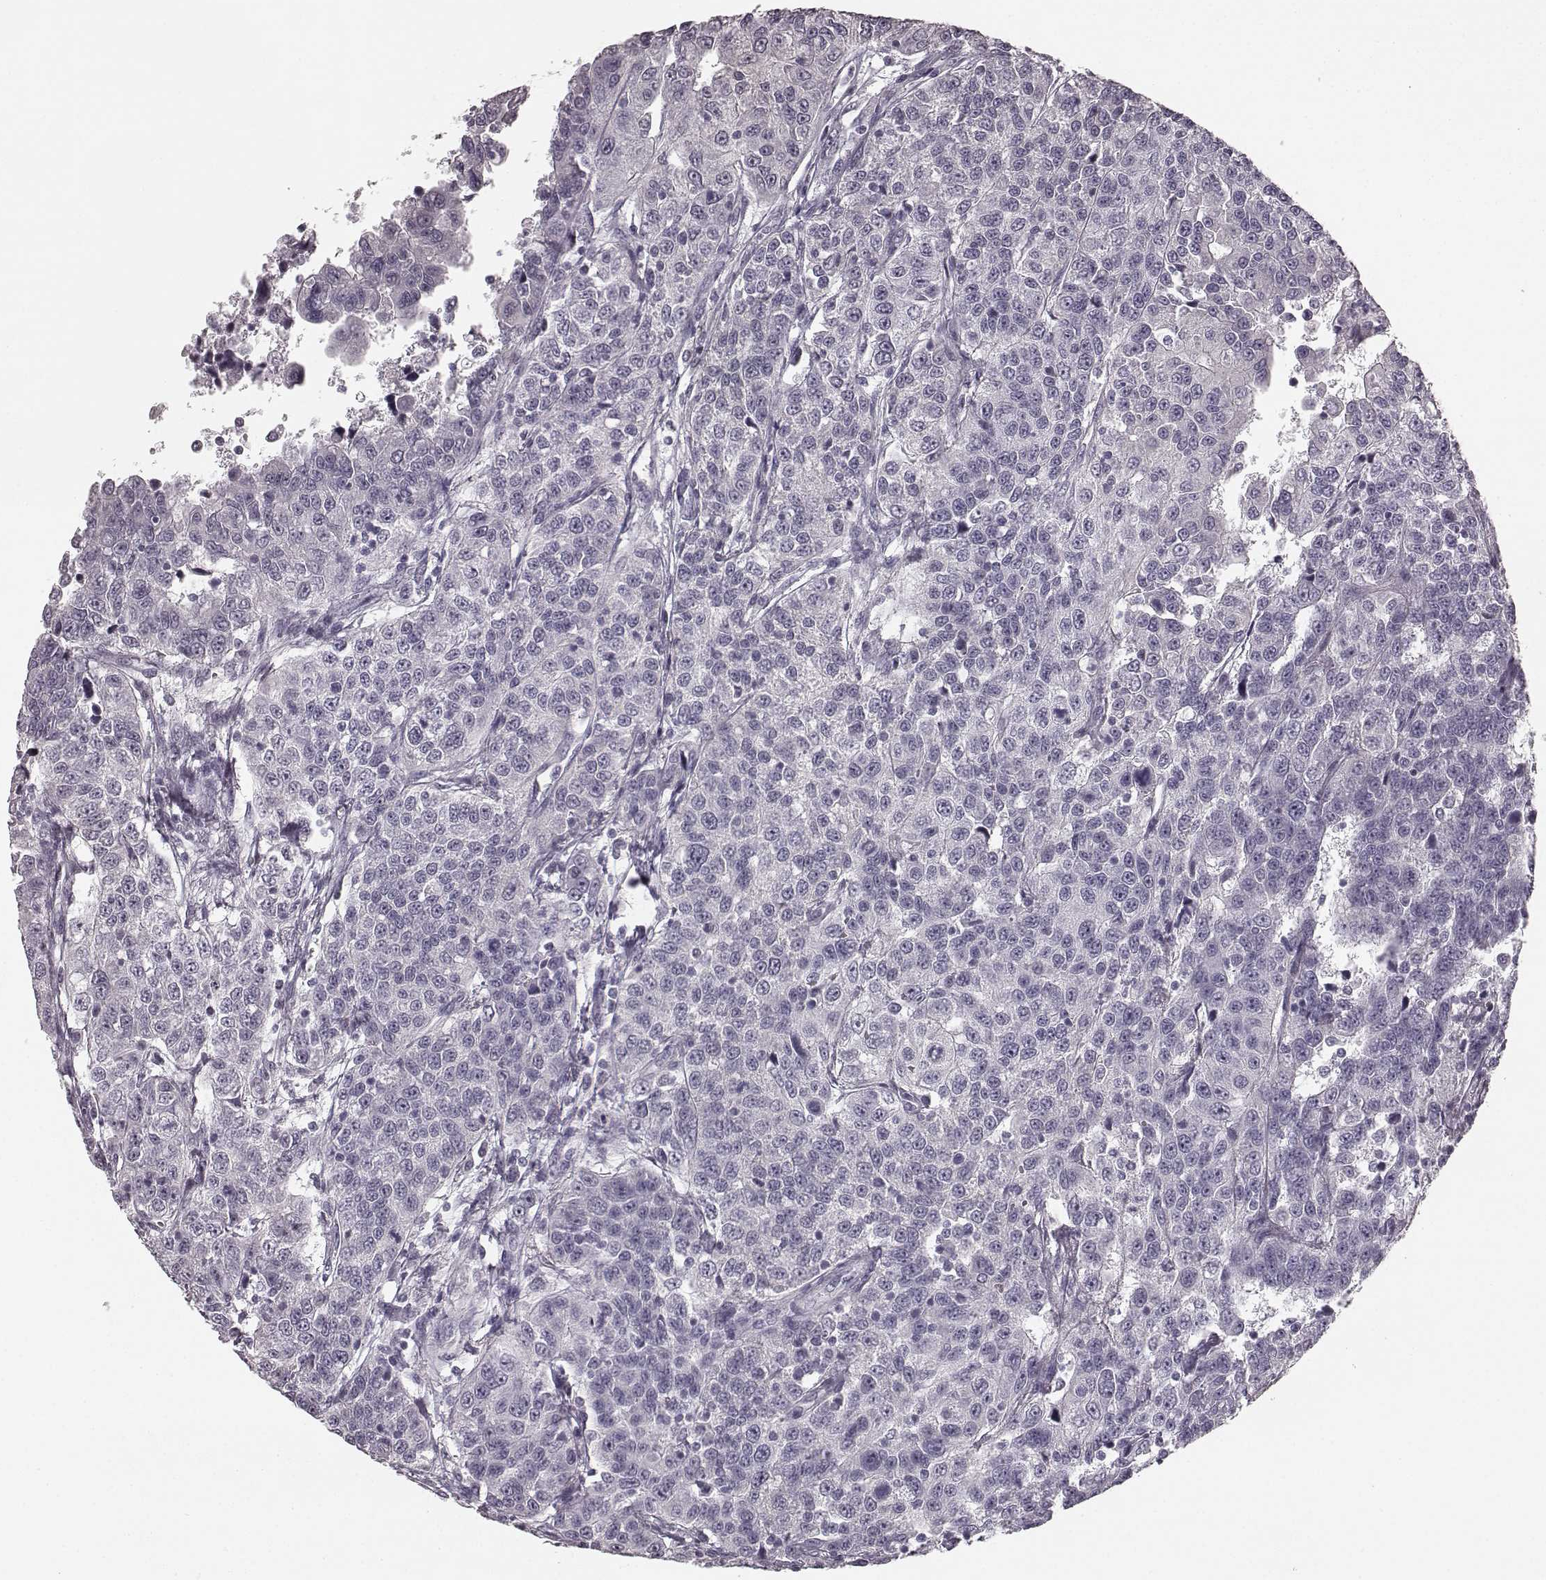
{"staining": {"intensity": "negative", "quantity": "none", "location": "none"}, "tissue": "urothelial cancer", "cell_type": "Tumor cells", "image_type": "cancer", "snomed": [{"axis": "morphology", "description": "Urothelial carcinoma, NOS"}, {"axis": "morphology", "description": "Urothelial carcinoma, High grade"}, {"axis": "topography", "description": "Urinary bladder"}], "caption": "Immunohistochemistry image of urothelial carcinoma (high-grade) stained for a protein (brown), which exhibits no expression in tumor cells. (Stains: DAB immunohistochemistry with hematoxylin counter stain, Microscopy: brightfield microscopy at high magnification).", "gene": "RIT2", "patient": {"sex": "female", "age": 73}}